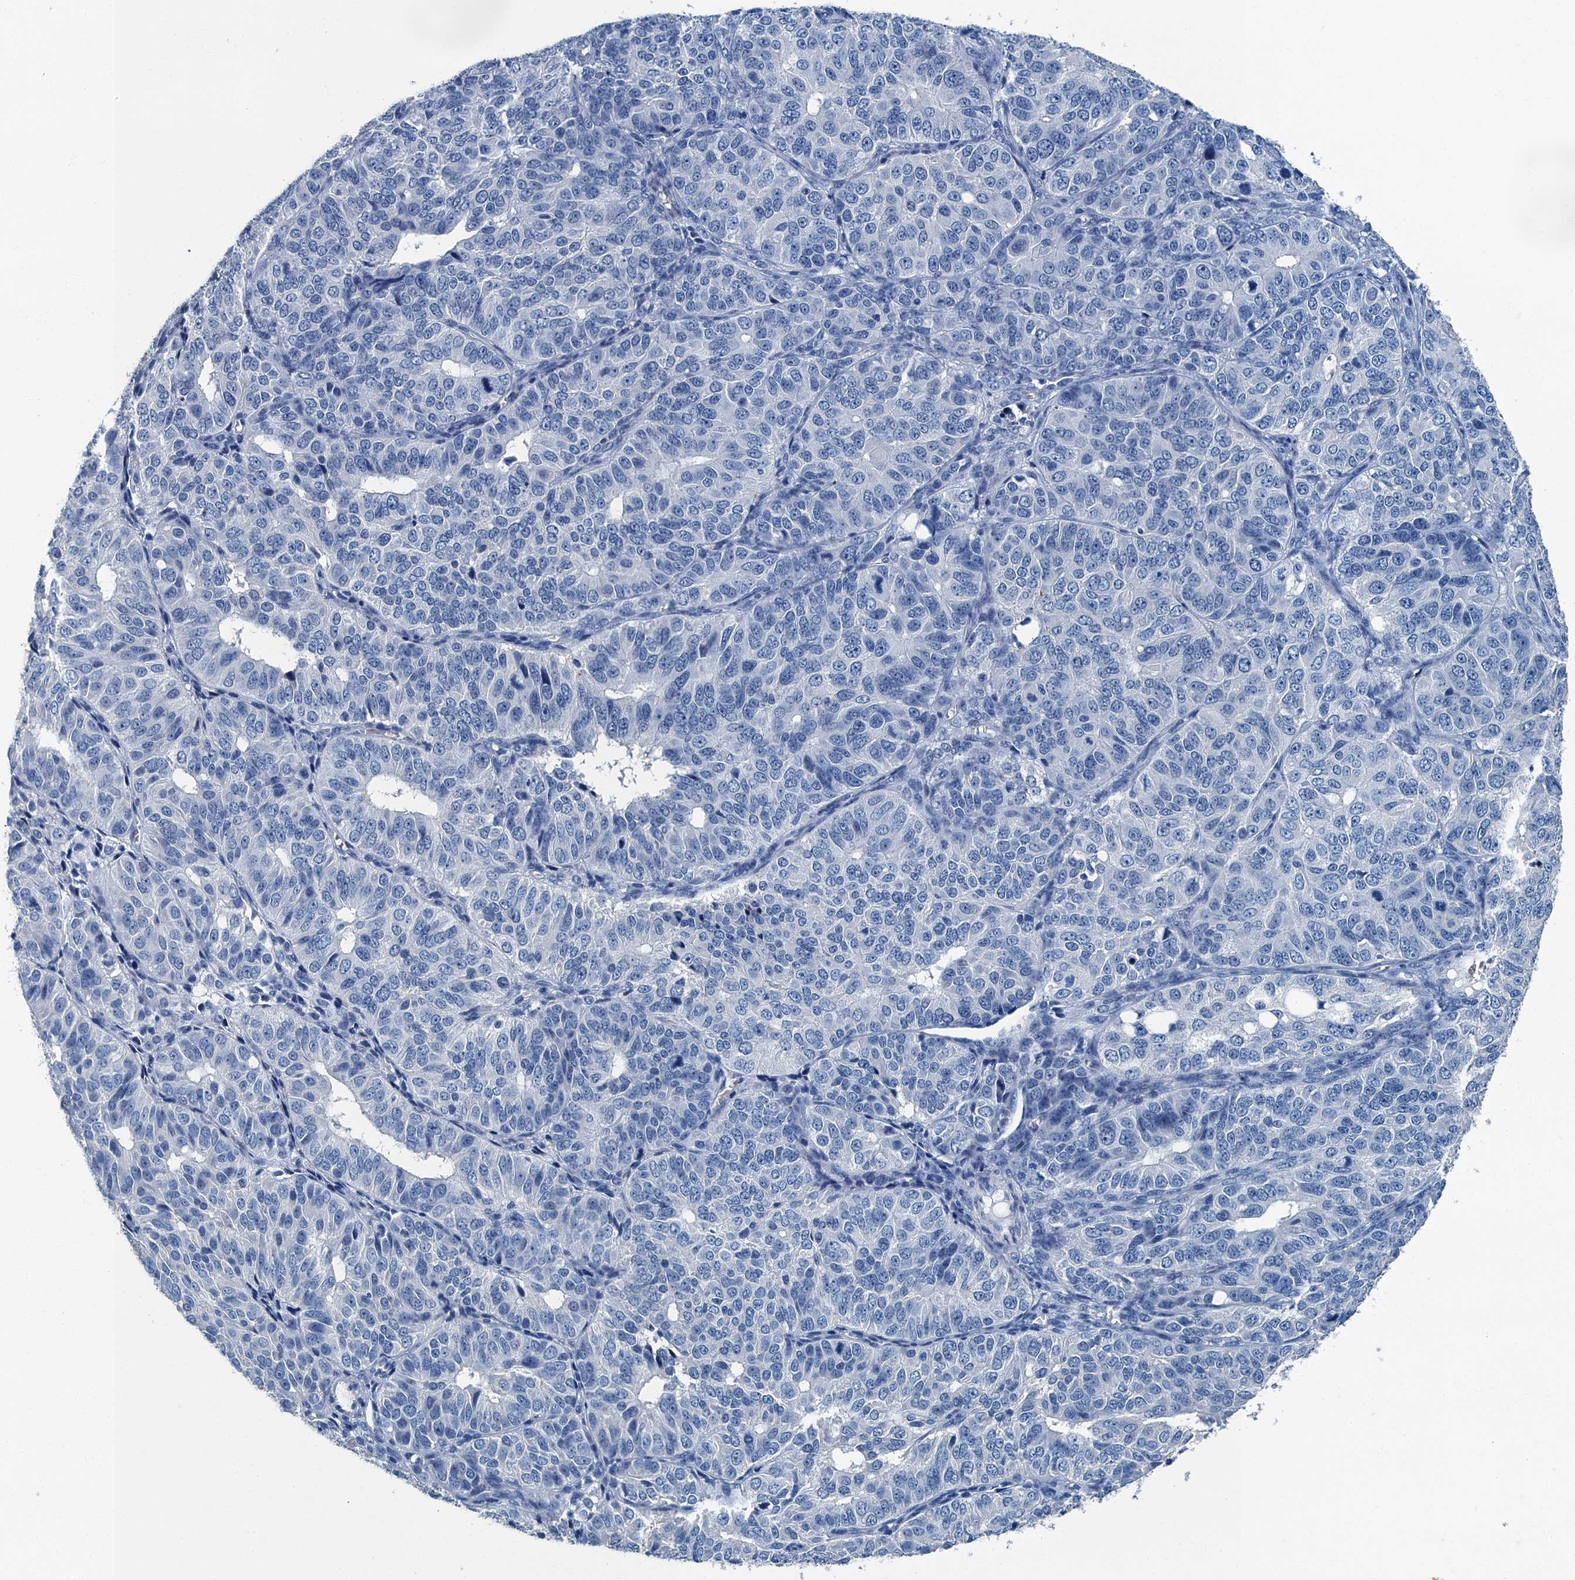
{"staining": {"intensity": "negative", "quantity": "none", "location": "none"}, "tissue": "ovarian cancer", "cell_type": "Tumor cells", "image_type": "cancer", "snomed": [{"axis": "morphology", "description": "Carcinoma, endometroid"}, {"axis": "topography", "description": "Ovary"}], "caption": "DAB (3,3'-diaminobenzidine) immunohistochemical staining of human ovarian endometroid carcinoma reveals no significant positivity in tumor cells. (DAB (3,3'-diaminobenzidine) IHC visualized using brightfield microscopy, high magnification).", "gene": "GADL1", "patient": {"sex": "female", "age": 51}}